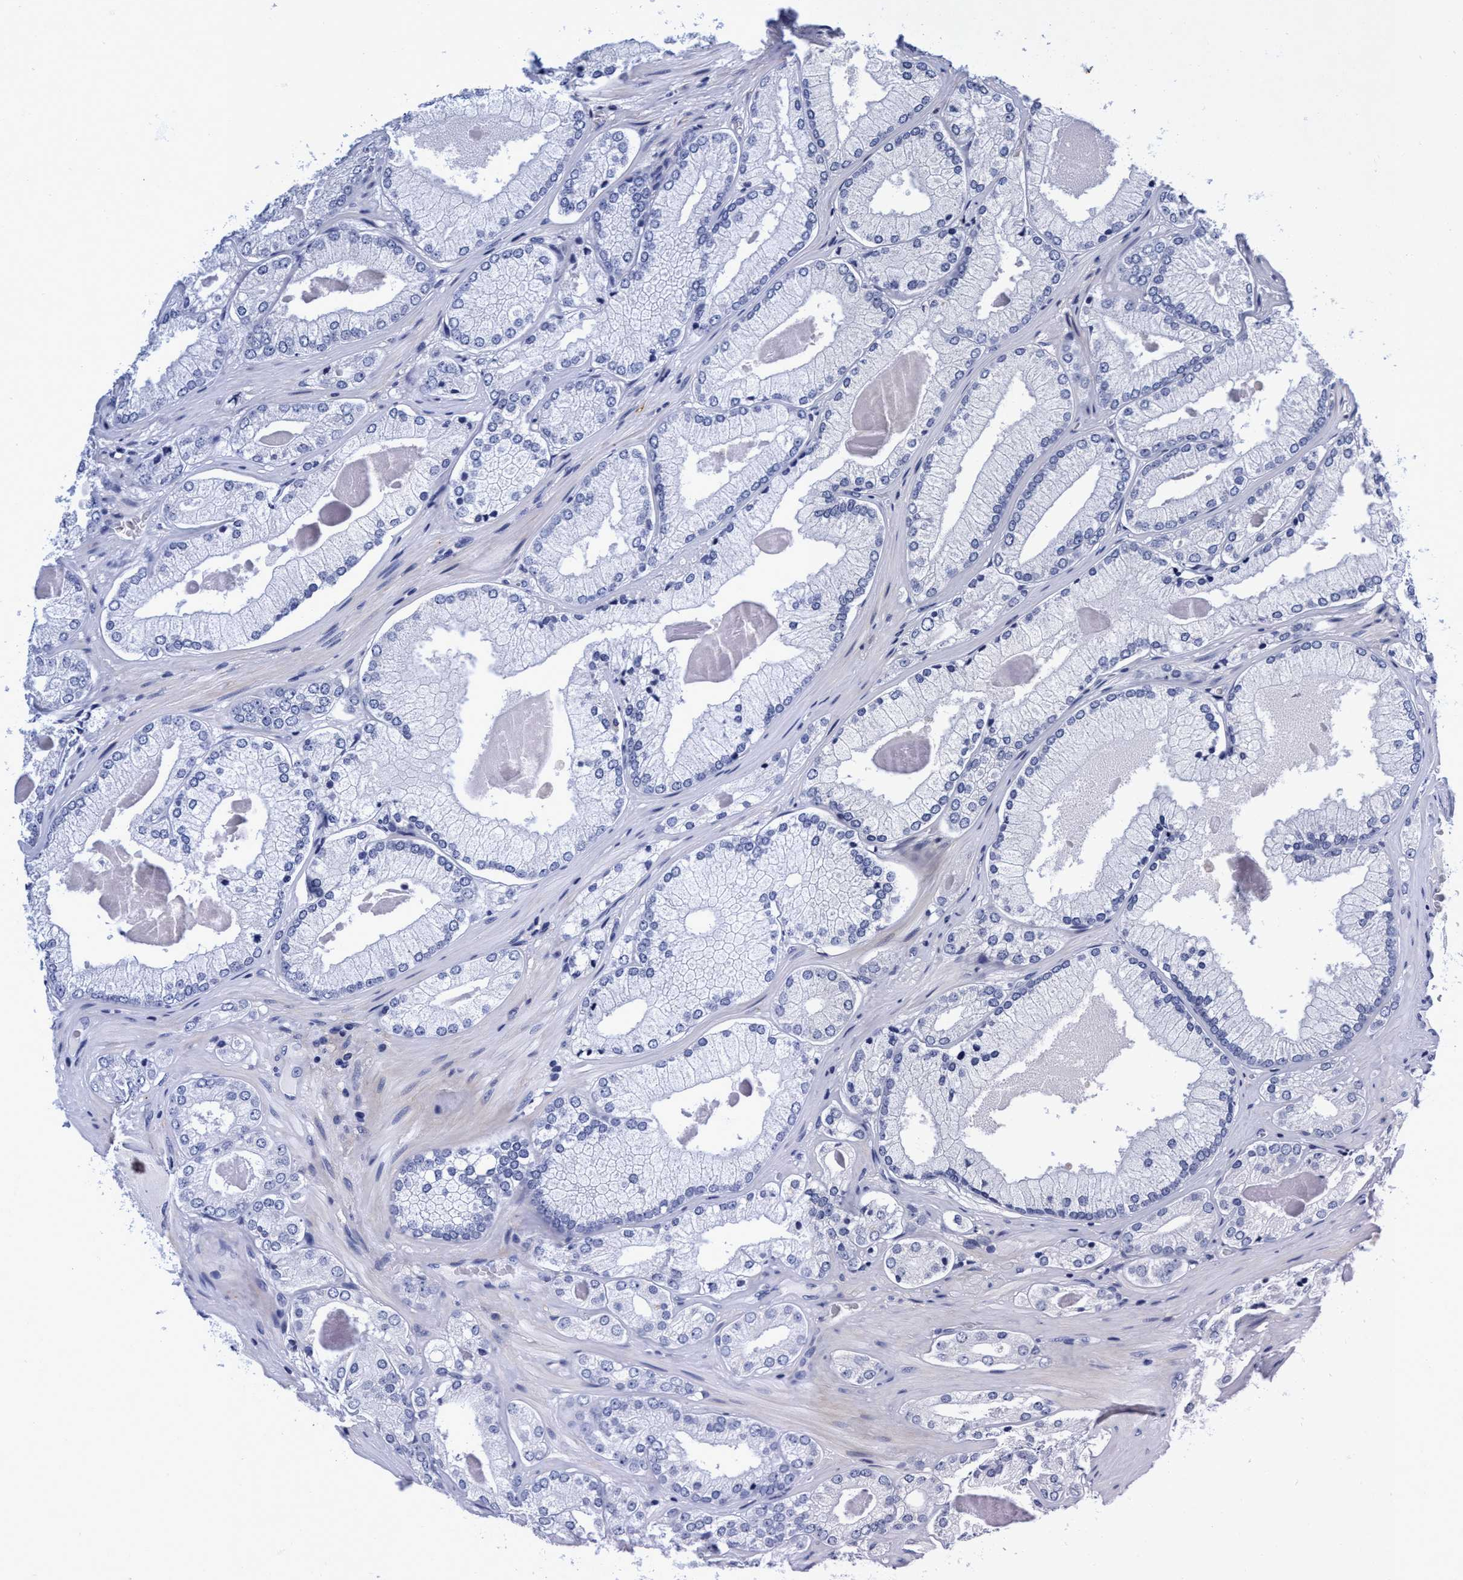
{"staining": {"intensity": "negative", "quantity": "none", "location": "none"}, "tissue": "prostate cancer", "cell_type": "Tumor cells", "image_type": "cancer", "snomed": [{"axis": "morphology", "description": "Adenocarcinoma, Low grade"}, {"axis": "topography", "description": "Prostate"}], "caption": "Immunohistochemistry (IHC) image of neoplastic tissue: human prostate adenocarcinoma (low-grade) stained with DAB shows no significant protein positivity in tumor cells. (Immunohistochemistry, brightfield microscopy, high magnification).", "gene": "PLPPR1", "patient": {"sex": "male", "age": 65}}